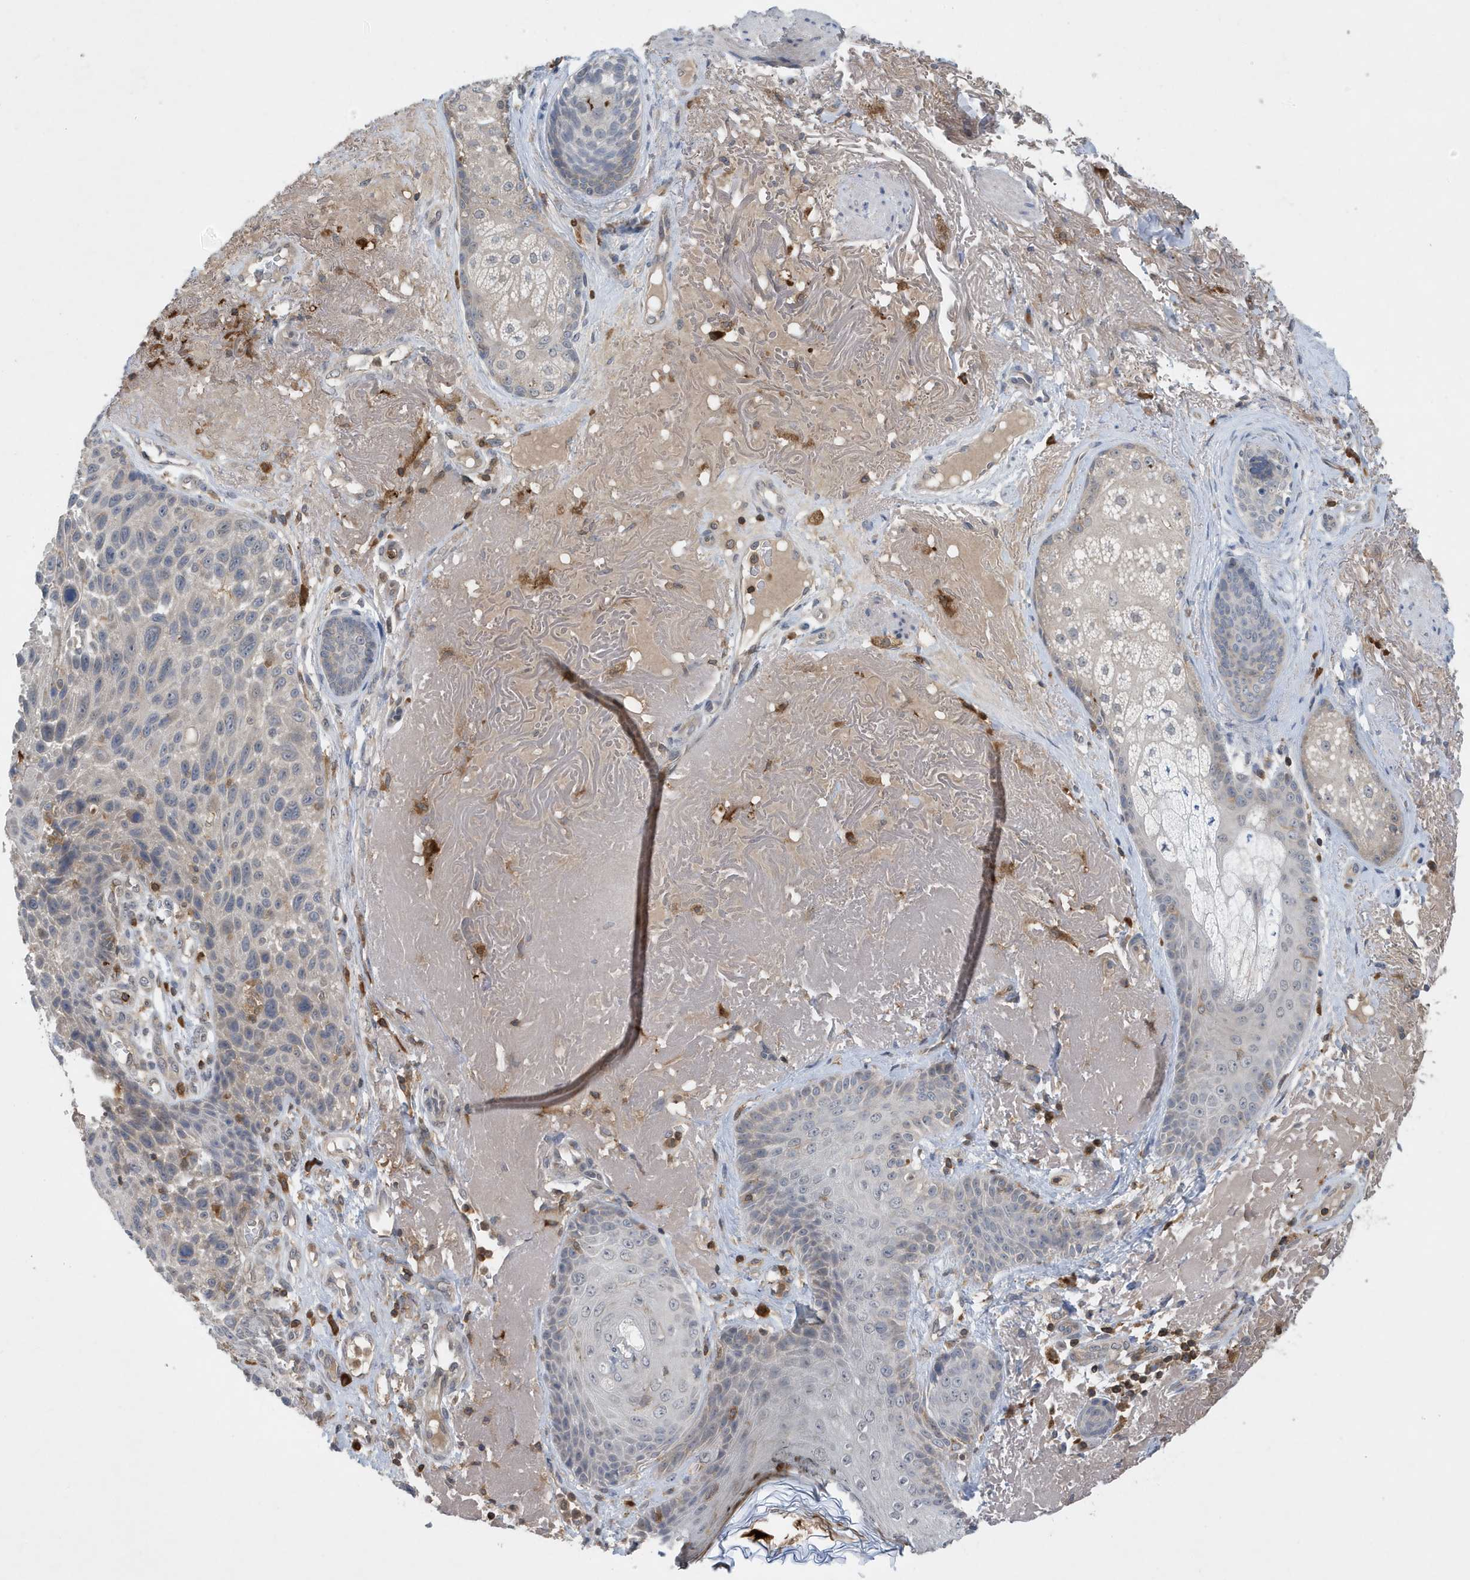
{"staining": {"intensity": "negative", "quantity": "none", "location": "none"}, "tissue": "skin cancer", "cell_type": "Tumor cells", "image_type": "cancer", "snomed": [{"axis": "morphology", "description": "Squamous cell carcinoma, NOS"}, {"axis": "topography", "description": "Skin"}], "caption": "Tumor cells show no significant protein expression in skin squamous cell carcinoma.", "gene": "NSUN3", "patient": {"sex": "female", "age": 88}}